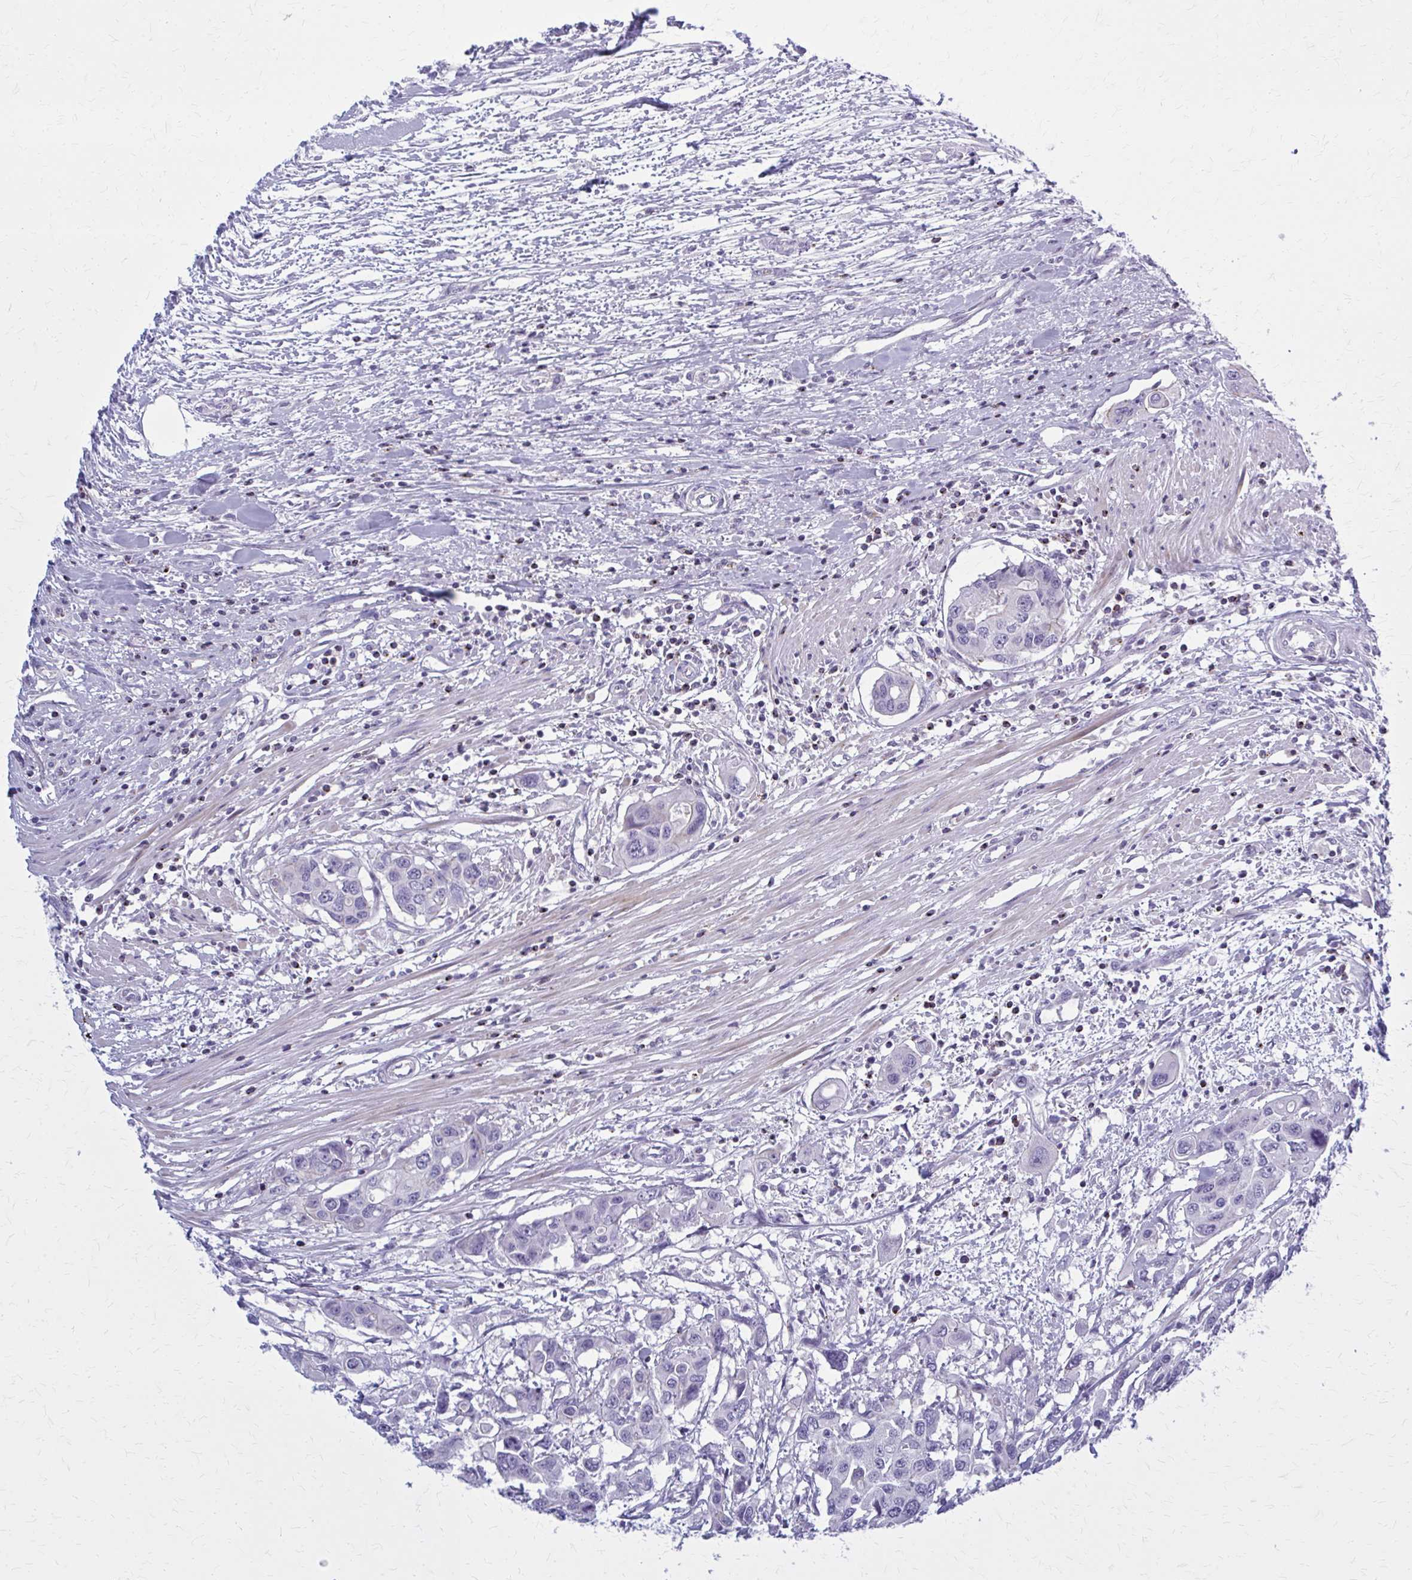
{"staining": {"intensity": "negative", "quantity": "none", "location": "none"}, "tissue": "colorectal cancer", "cell_type": "Tumor cells", "image_type": "cancer", "snomed": [{"axis": "morphology", "description": "Adenocarcinoma, NOS"}, {"axis": "topography", "description": "Colon"}], "caption": "IHC histopathology image of neoplastic tissue: human colorectal adenocarcinoma stained with DAB exhibits no significant protein staining in tumor cells.", "gene": "PEDS1", "patient": {"sex": "male", "age": 77}}